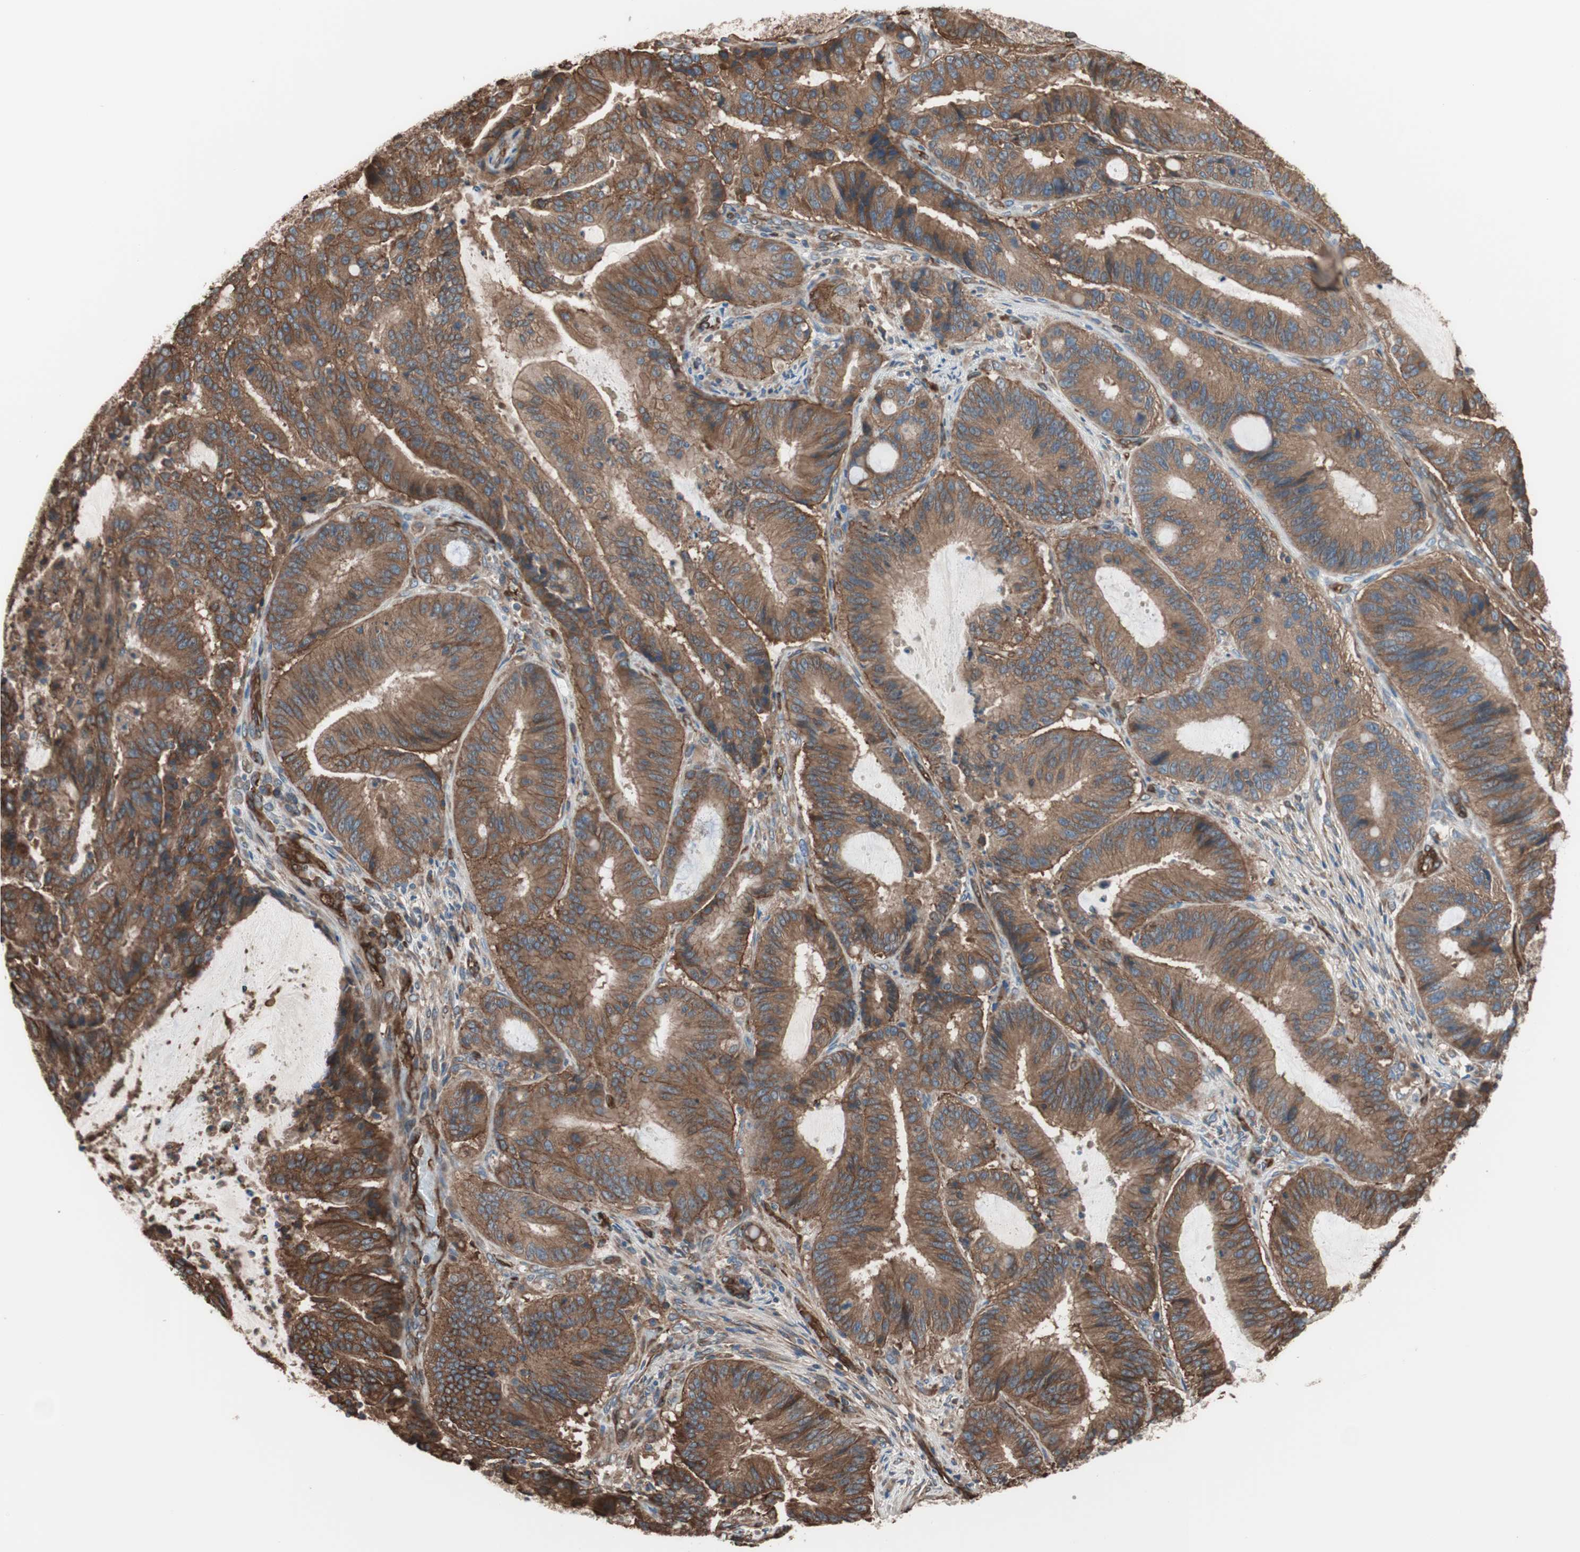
{"staining": {"intensity": "strong", "quantity": ">75%", "location": "cytoplasmic/membranous"}, "tissue": "liver cancer", "cell_type": "Tumor cells", "image_type": "cancer", "snomed": [{"axis": "morphology", "description": "Cholangiocarcinoma"}, {"axis": "topography", "description": "Liver"}], "caption": "Immunohistochemical staining of liver cholangiocarcinoma reveals high levels of strong cytoplasmic/membranous protein staining in approximately >75% of tumor cells.", "gene": "GPSM2", "patient": {"sex": "female", "age": 73}}